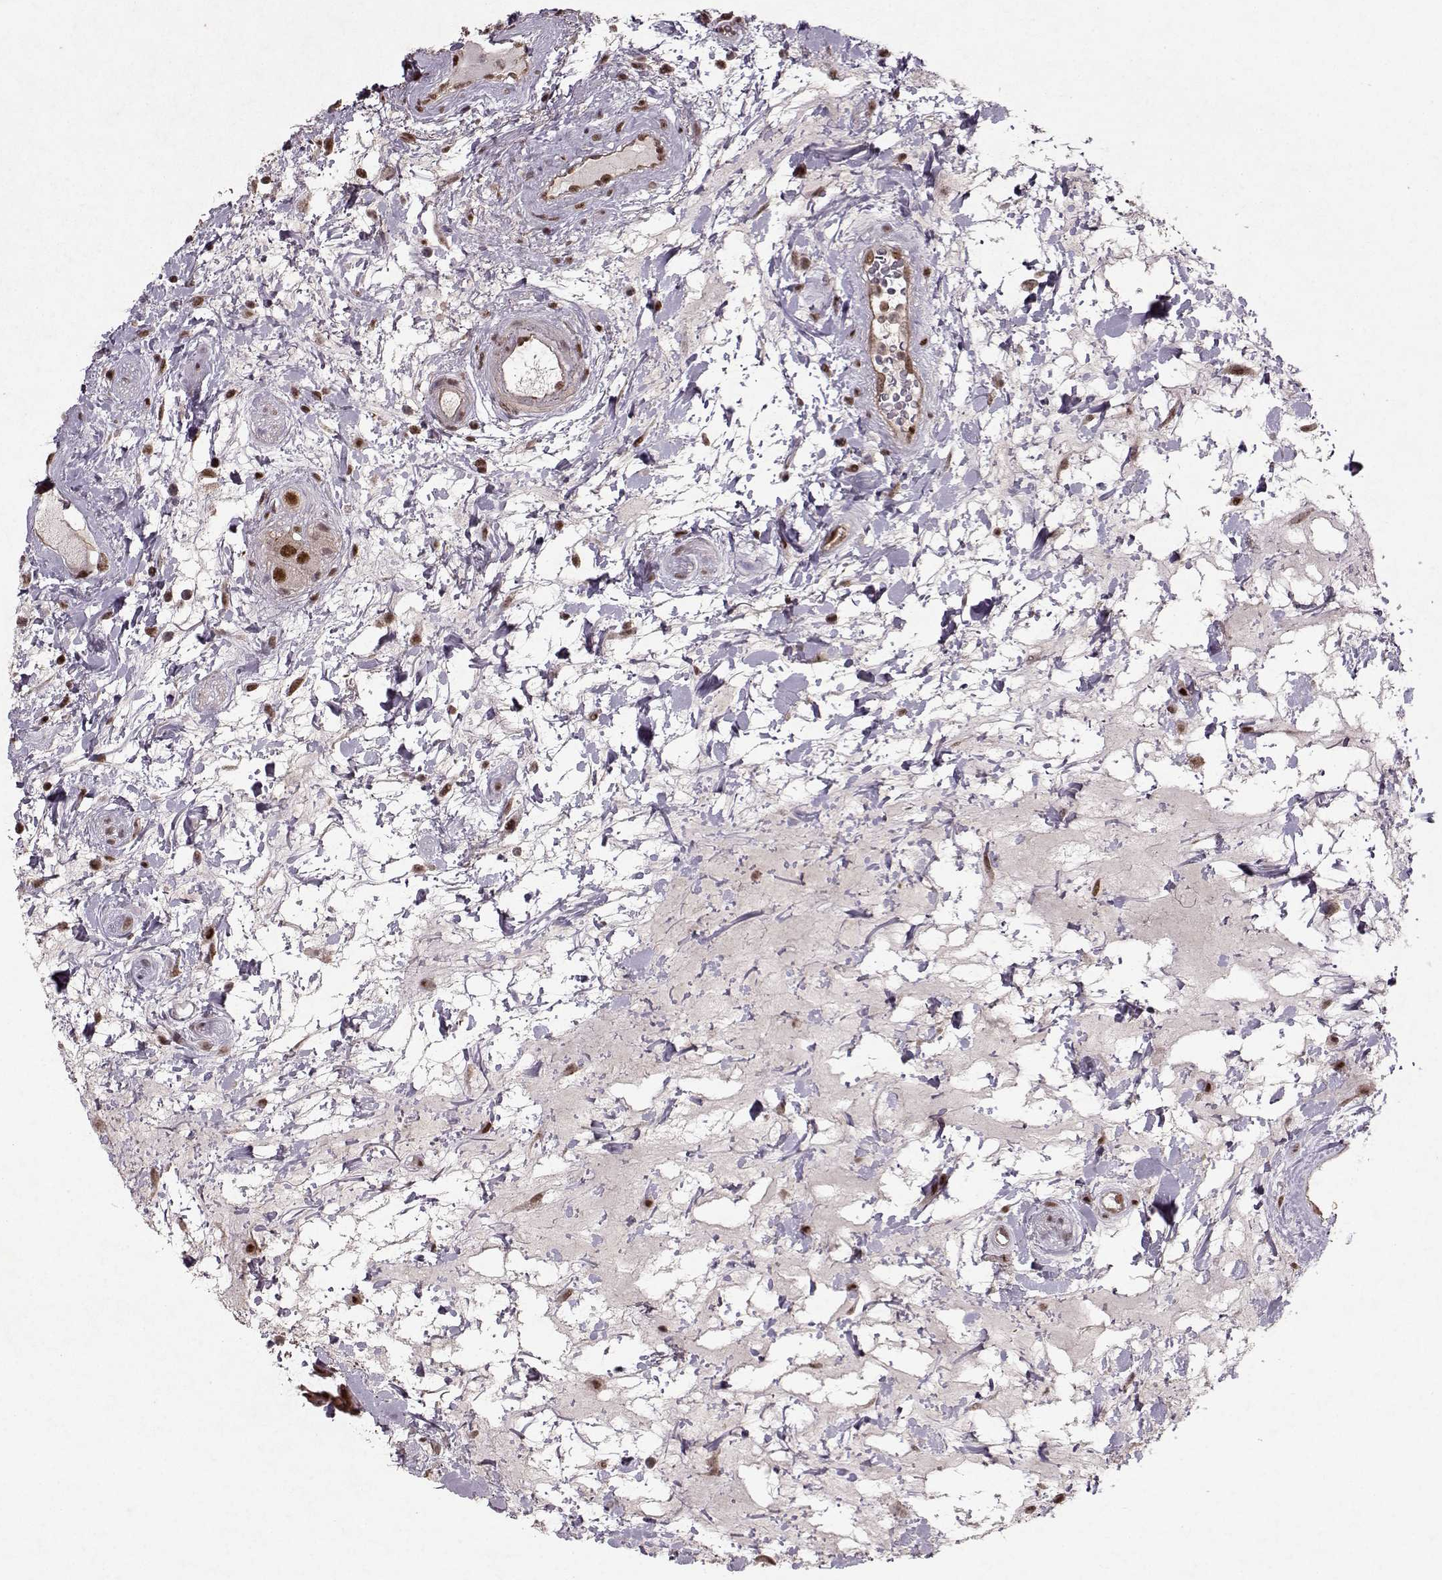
{"staining": {"intensity": "strong", "quantity": ">75%", "location": "cytoplasmic/membranous,nuclear"}, "tissue": "rectum", "cell_type": "Glandular cells", "image_type": "normal", "snomed": [{"axis": "morphology", "description": "Normal tissue, NOS"}, {"axis": "topography", "description": "Rectum"}], "caption": "Rectum stained with immunohistochemistry (IHC) displays strong cytoplasmic/membranous,nuclear staining in about >75% of glandular cells.", "gene": "PSMA7", "patient": {"sex": "male", "age": 72}}